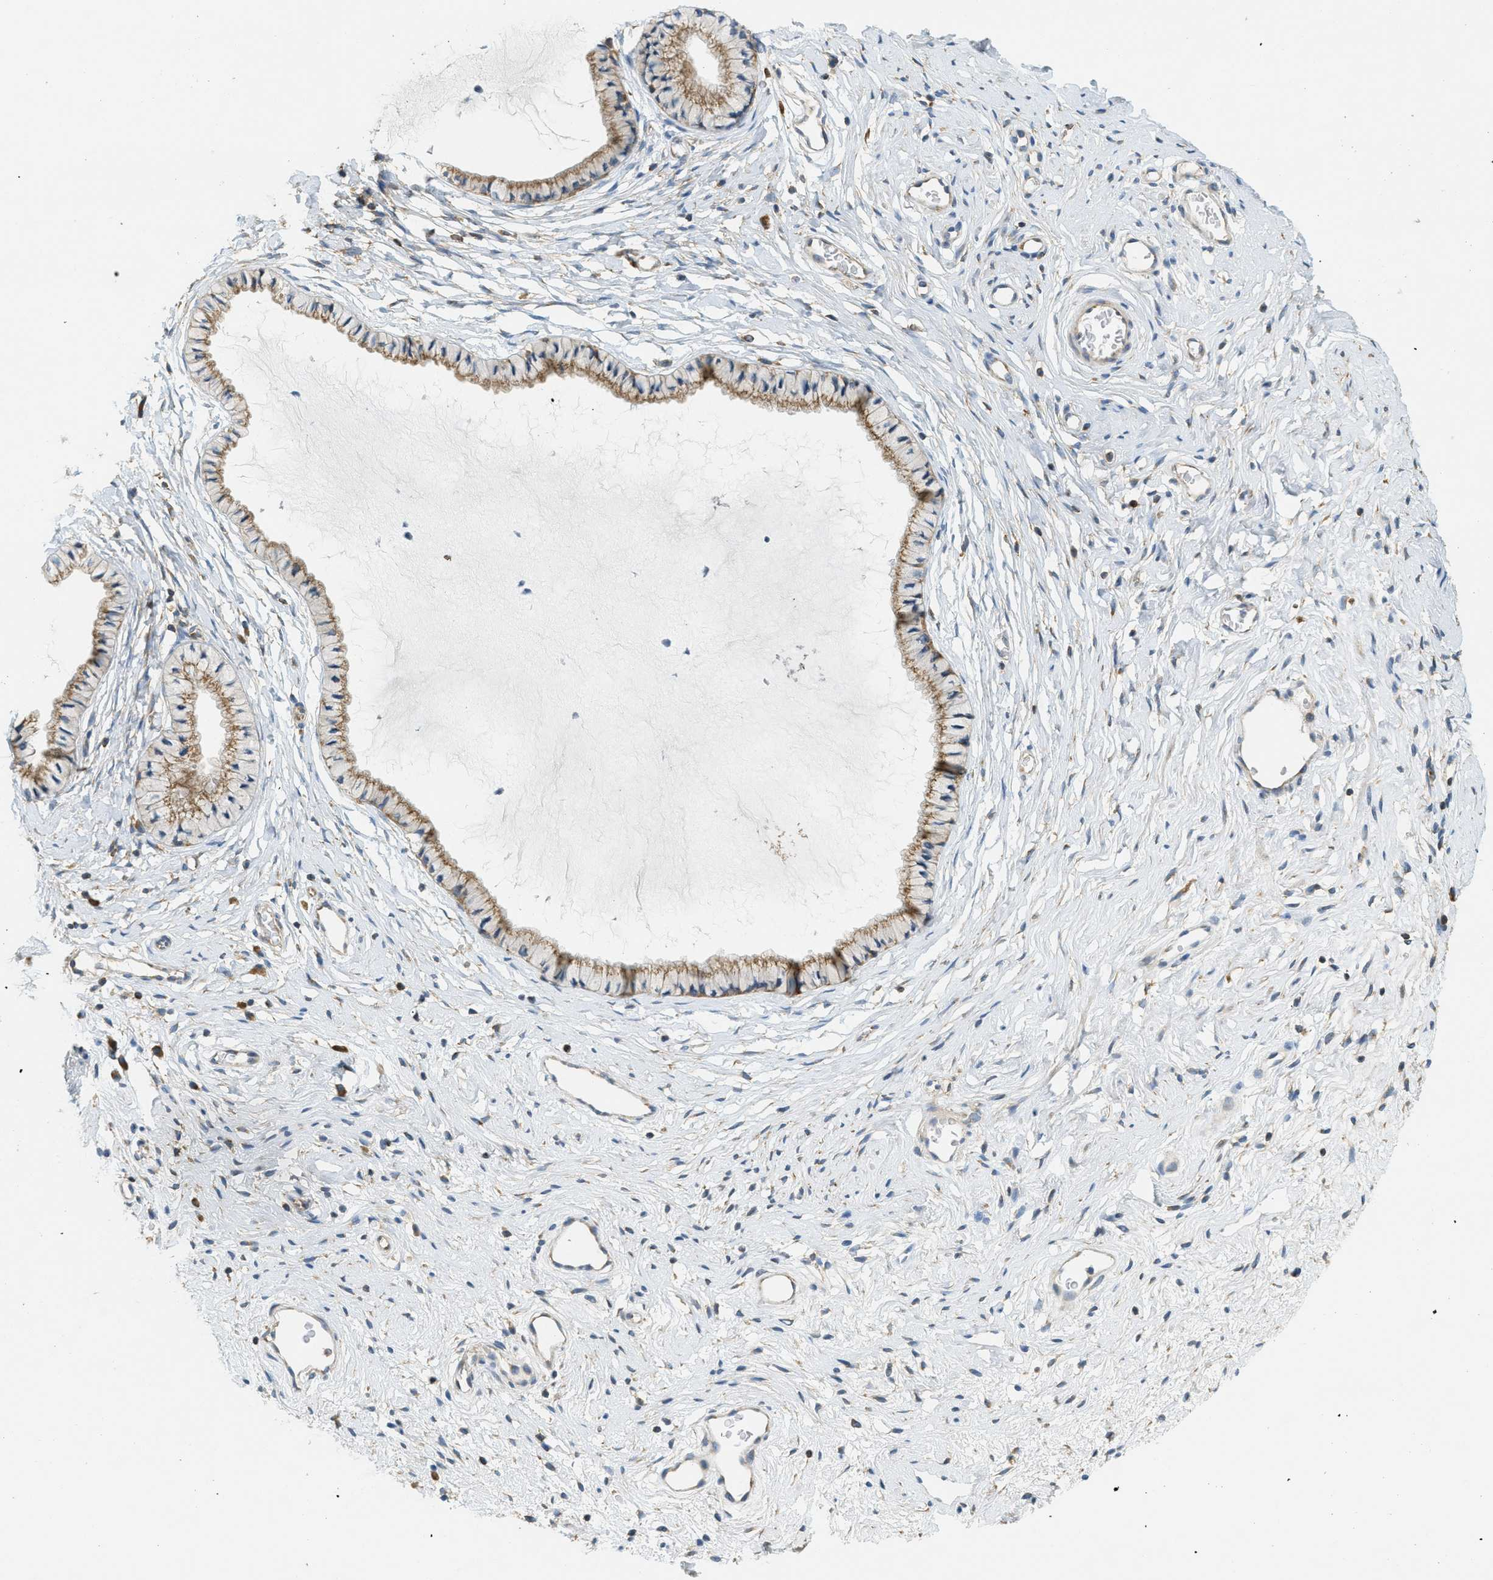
{"staining": {"intensity": "moderate", "quantity": ">75%", "location": "cytoplasmic/membranous"}, "tissue": "cervix", "cell_type": "Glandular cells", "image_type": "normal", "snomed": [{"axis": "morphology", "description": "Normal tissue, NOS"}, {"axis": "topography", "description": "Cervix"}], "caption": "Glandular cells demonstrate moderate cytoplasmic/membranous positivity in about >75% of cells in unremarkable cervix.", "gene": "ABCF1", "patient": {"sex": "female", "age": 77}}